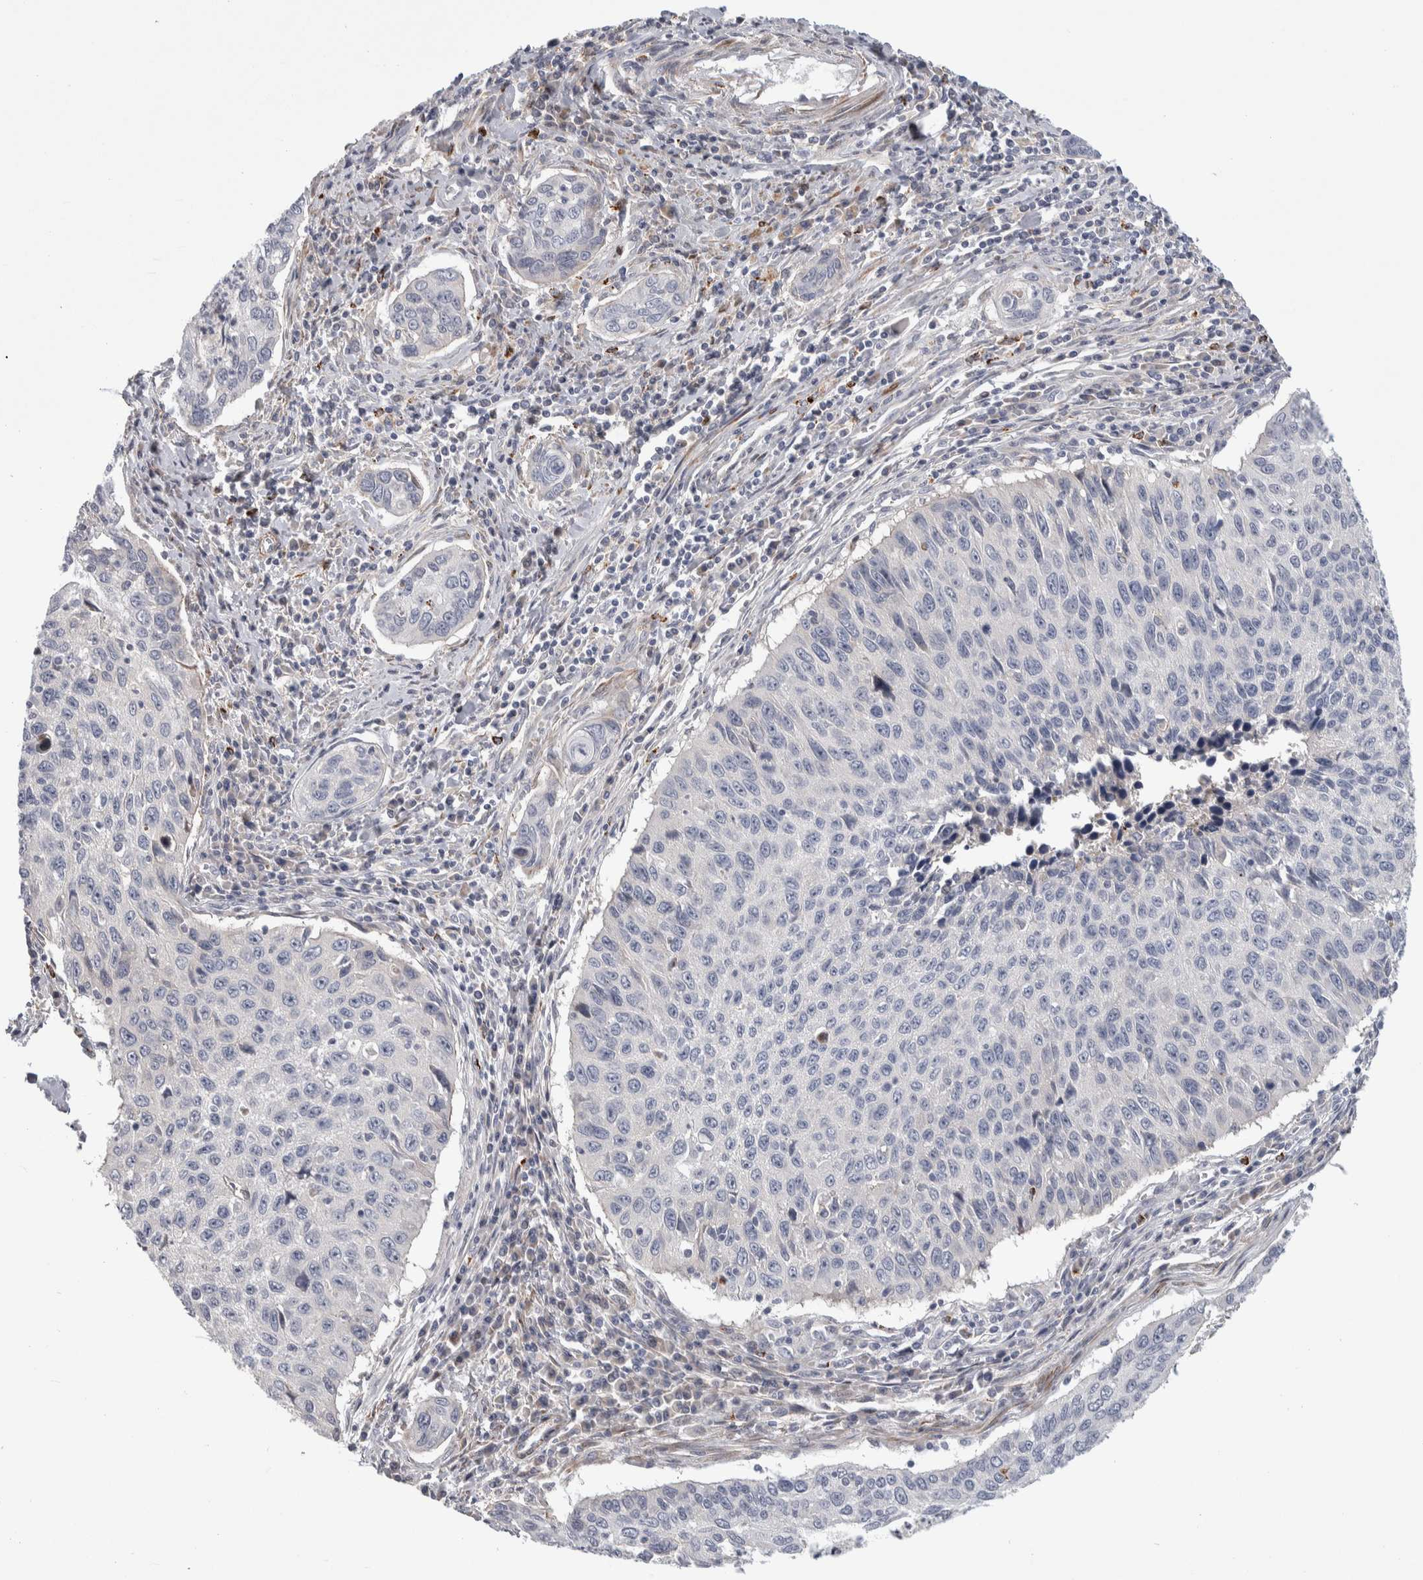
{"staining": {"intensity": "negative", "quantity": "none", "location": "none"}, "tissue": "cervical cancer", "cell_type": "Tumor cells", "image_type": "cancer", "snomed": [{"axis": "morphology", "description": "Squamous cell carcinoma, NOS"}, {"axis": "topography", "description": "Cervix"}], "caption": "There is no significant staining in tumor cells of squamous cell carcinoma (cervical).", "gene": "PSMG3", "patient": {"sex": "female", "age": 53}}